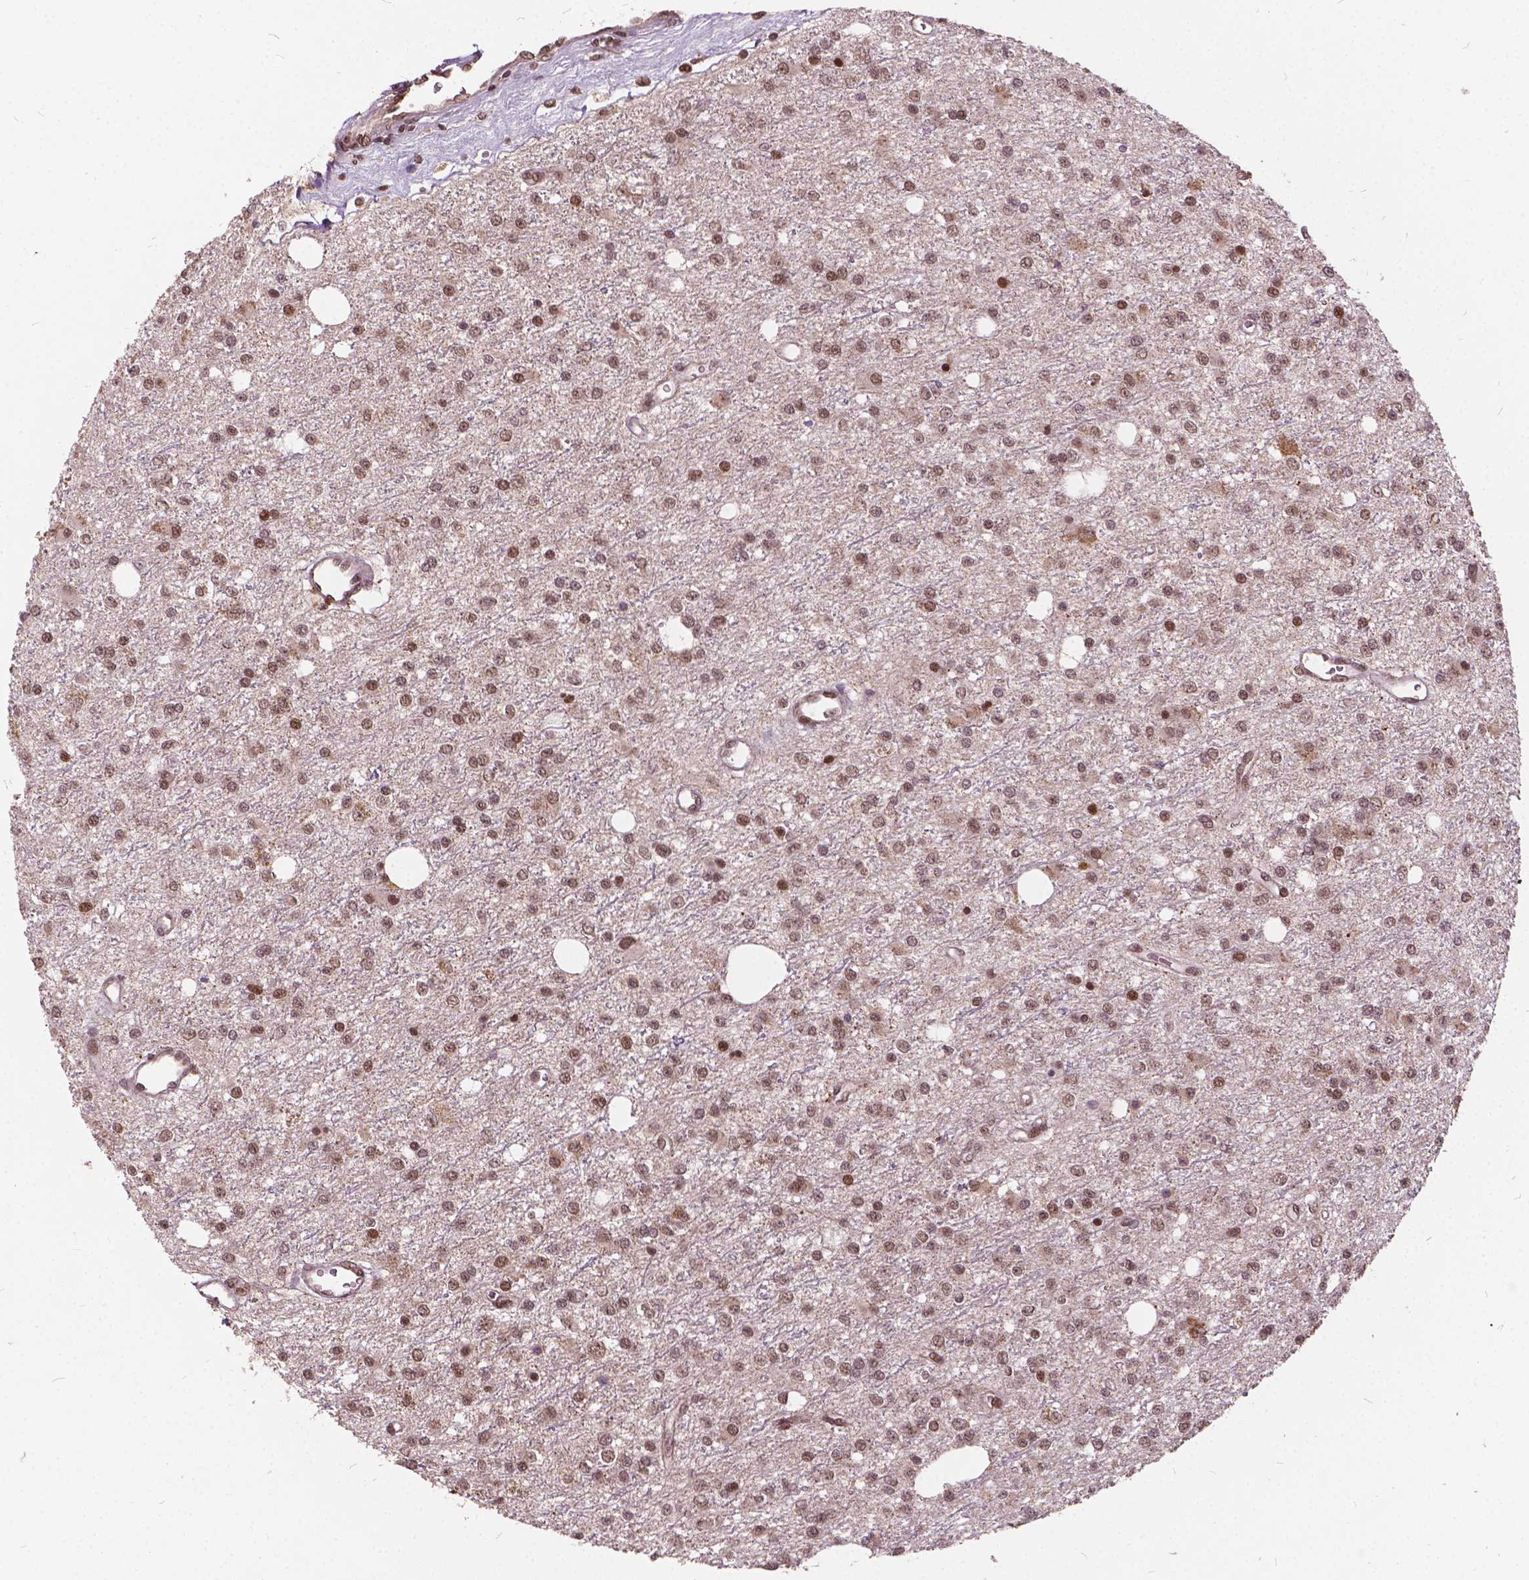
{"staining": {"intensity": "moderate", "quantity": ">75%", "location": "nuclear"}, "tissue": "glioma", "cell_type": "Tumor cells", "image_type": "cancer", "snomed": [{"axis": "morphology", "description": "Glioma, malignant, Low grade"}, {"axis": "topography", "description": "Brain"}], "caption": "Protein staining of glioma tissue exhibits moderate nuclear expression in about >75% of tumor cells. The staining was performed using DAB (3,3'-diaminobenzidine) to visualize the protein expression in brown, while the nuclei were stained in blue with hematoxylin (Magnification: 20x).", "gene": "GPS2", "patient": {"sex": "female", "age": 45}}